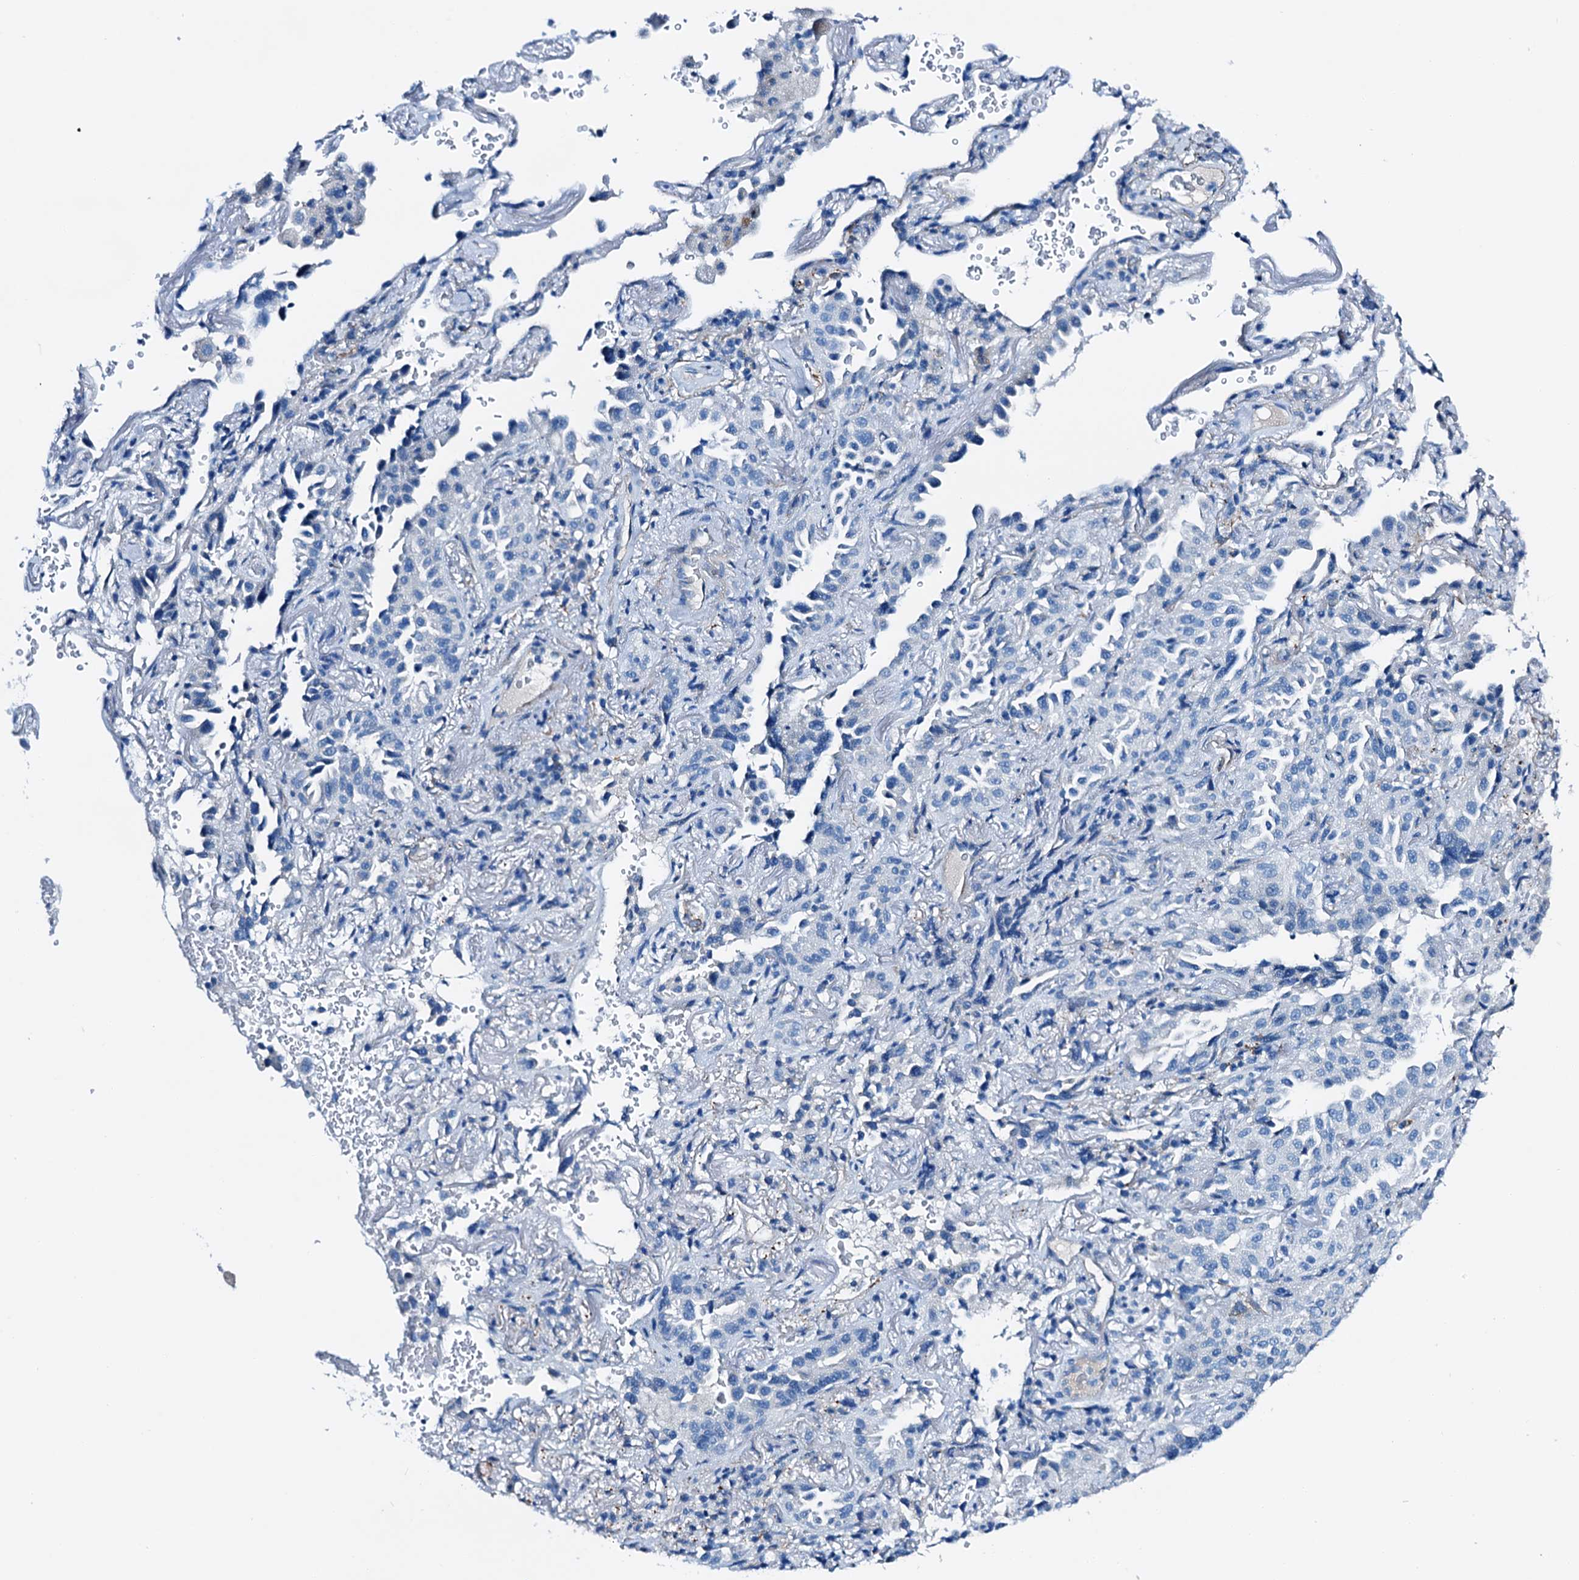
{"staining": {"intensity": "negative", "quantity": "none", "location": "none"}, "tissue": "lung cancer", "cell_type": "Tumor cells", "image_type": "cancer", "snomed": [{"axis": "morphology", "description": "Adenocarcinoma, NOS"}, {"axis": "topography", "description": "Lung"}], "caption": "IHC micrograph of human lung cancer stained for a protein (brown), which exhibits no positivity in tumor cells. (Immunohistochemistry (ihc), brightfield microscopy, high magnification).", "gene": "C1QTNF4", "patient": {"sex": "female", "age": 69}}